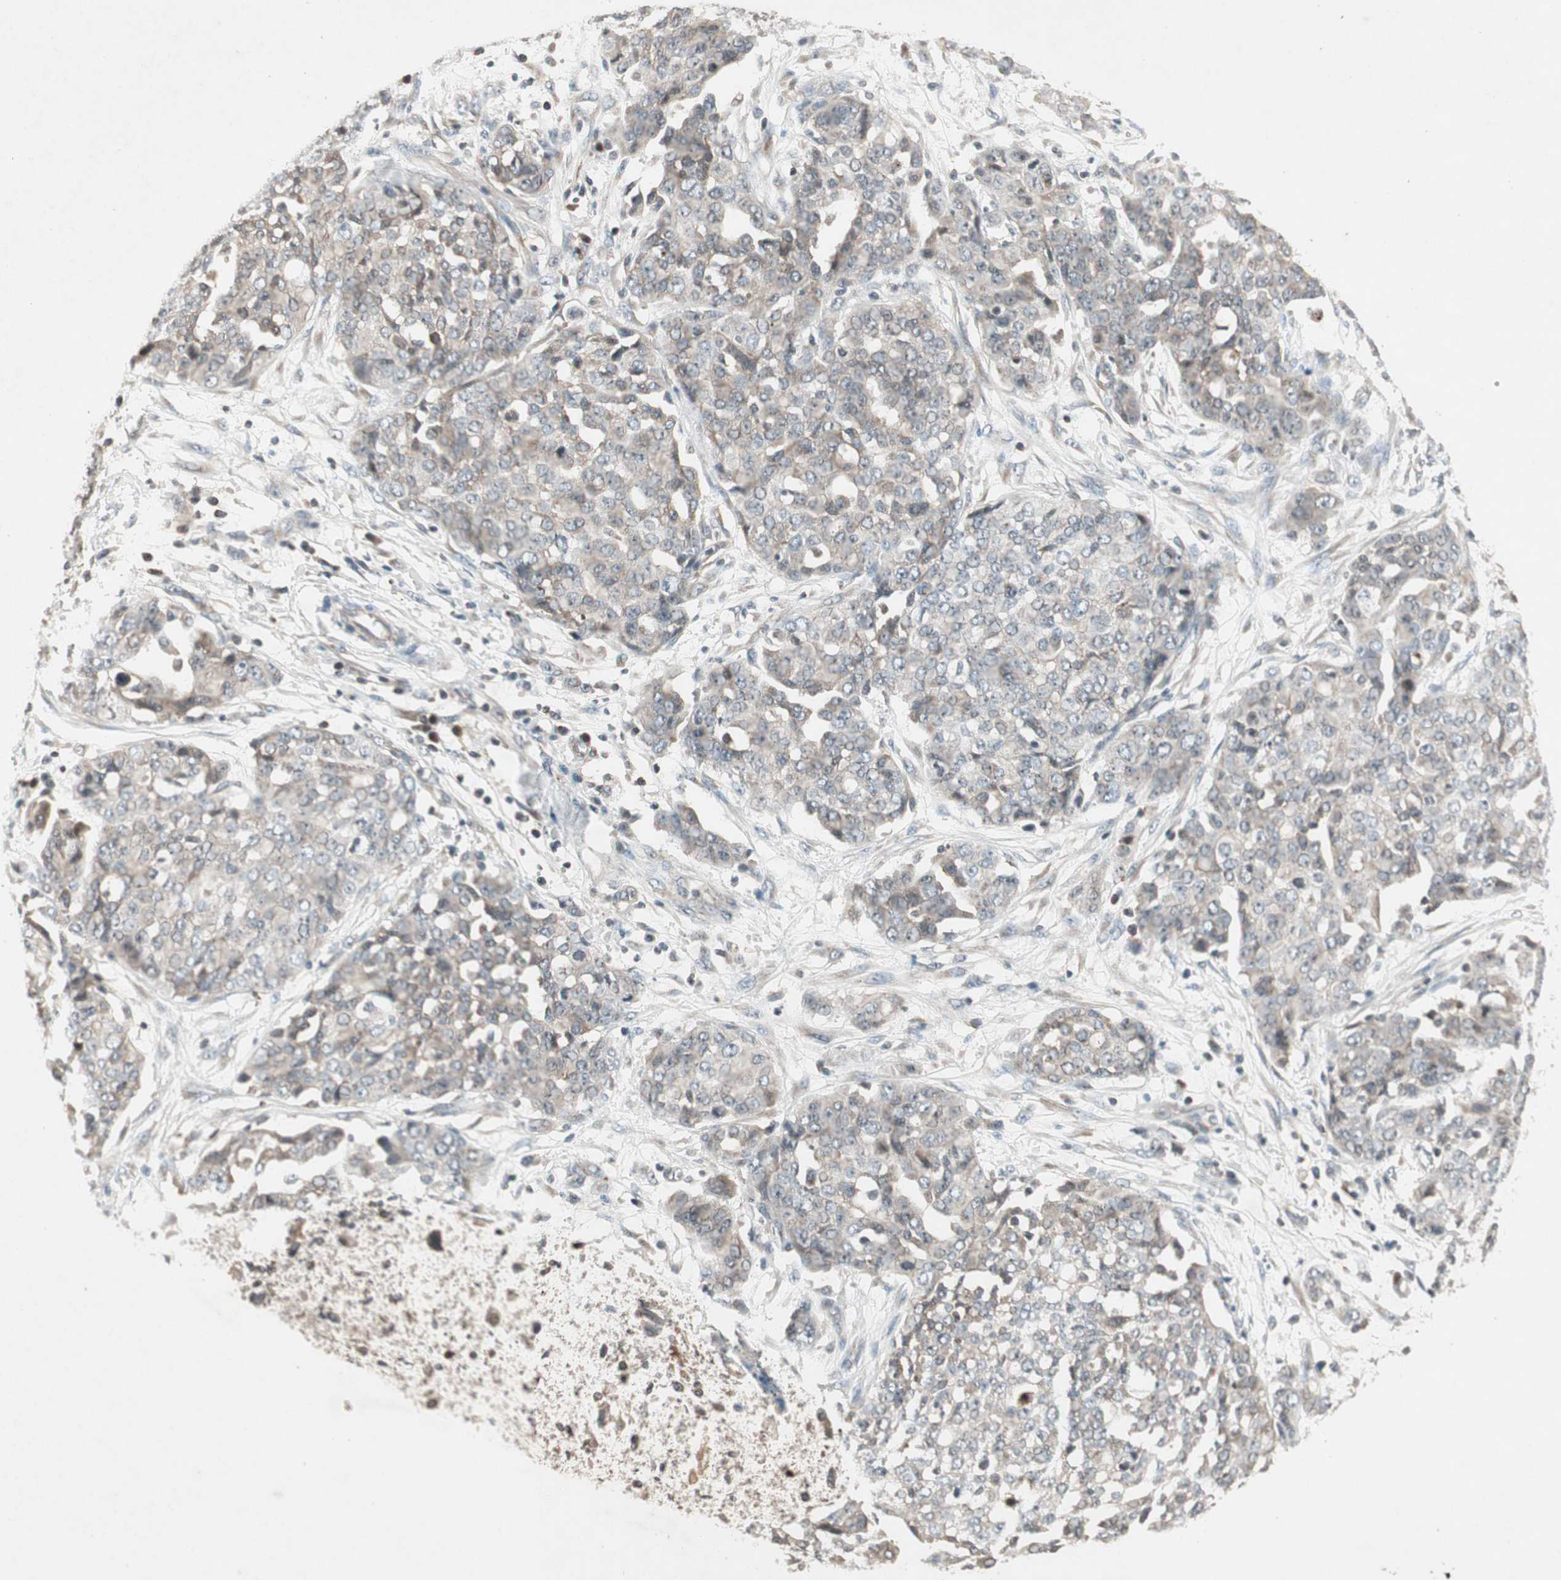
{"staining": {"intensity": "weak", "quantity": "<25%", "location": "cytoplasmic/membranous,nuclear"}, "tissue": "ovarian cancer", "cell_type": "Tumor cells", "image_type": "cancer", "snomed": [{"axis": "morphology", "description": "Cystadenocarcinoma, serous, NOS"}, {"axis": "topography", "description": "Soft tissue"}, {"axis": "topography", "description": "Ovary"}], "caption": "Tumor cells are negative for brown protein staining in serous cystadenocarcinoma (ovarian). (IHC, brightfield microscopy, high magnification).", "gene": "IRS1", "patient": {"sex": "female", "age": 57}}